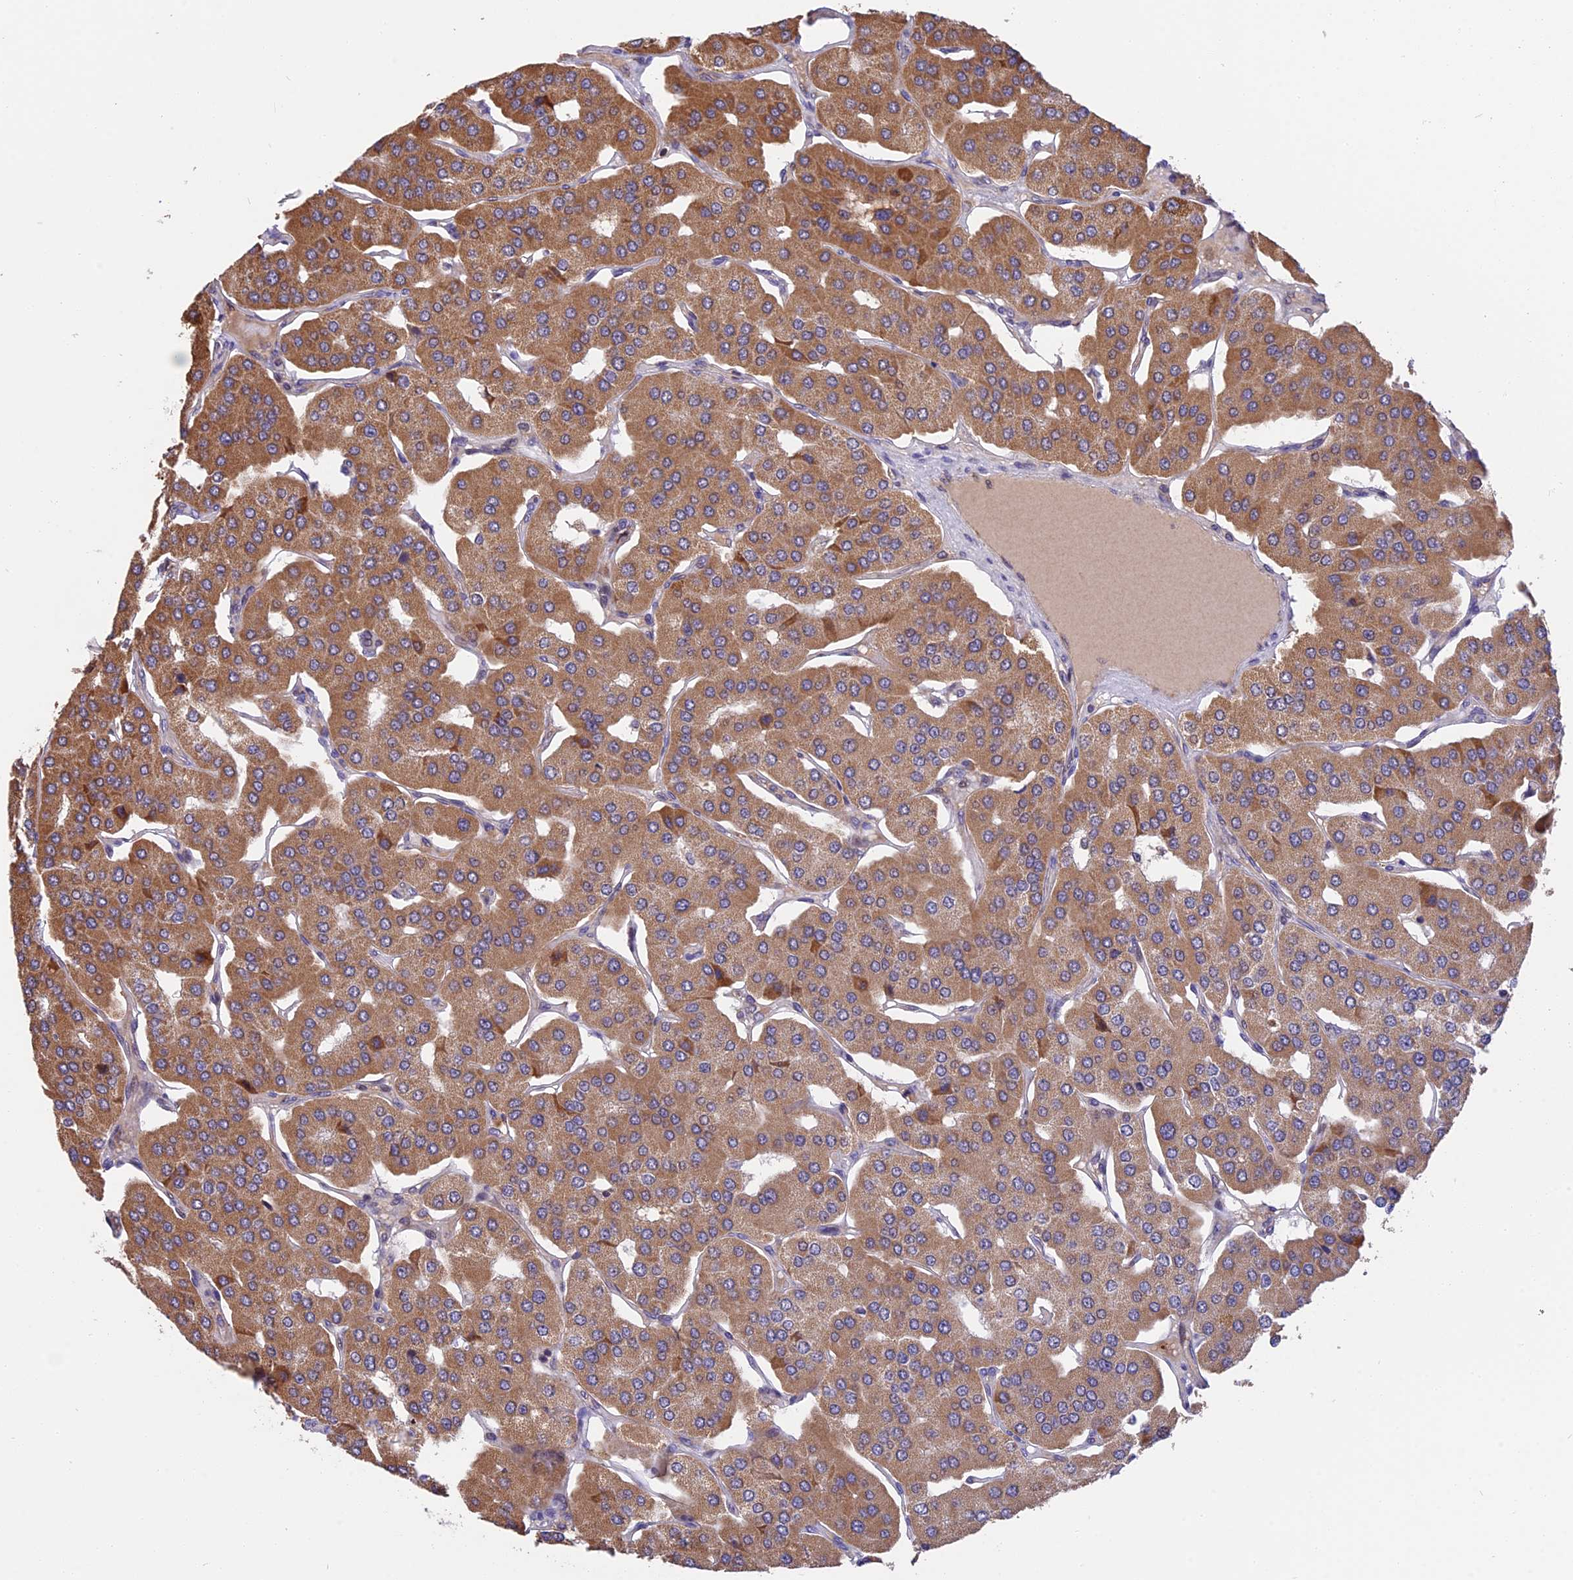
{"staining": {"intensity": "moderate", "quantity": ">75%", "location": "cytoplasmic/membranous"}, "tissue": "parathyroid gland", "cell_type": "Glandular cells", "image_type": "normal", "snomed": [{"axis": "morphology", "description": "Normal tissue, NOS"}, {"axis": "morphology", "description": "Adenoma, NOS"}, {"axis": "topography", "description": "Parathyroid gland"}], "caption": "This image displays immunohistochemistry (IHC) staining of normal human parathyroid gland, with medium moderate cytoplasmic/membranous expression in about >75% of glandular cells.", "gene": "RERGL", "patient": {"sex": "female", "age": 86}}